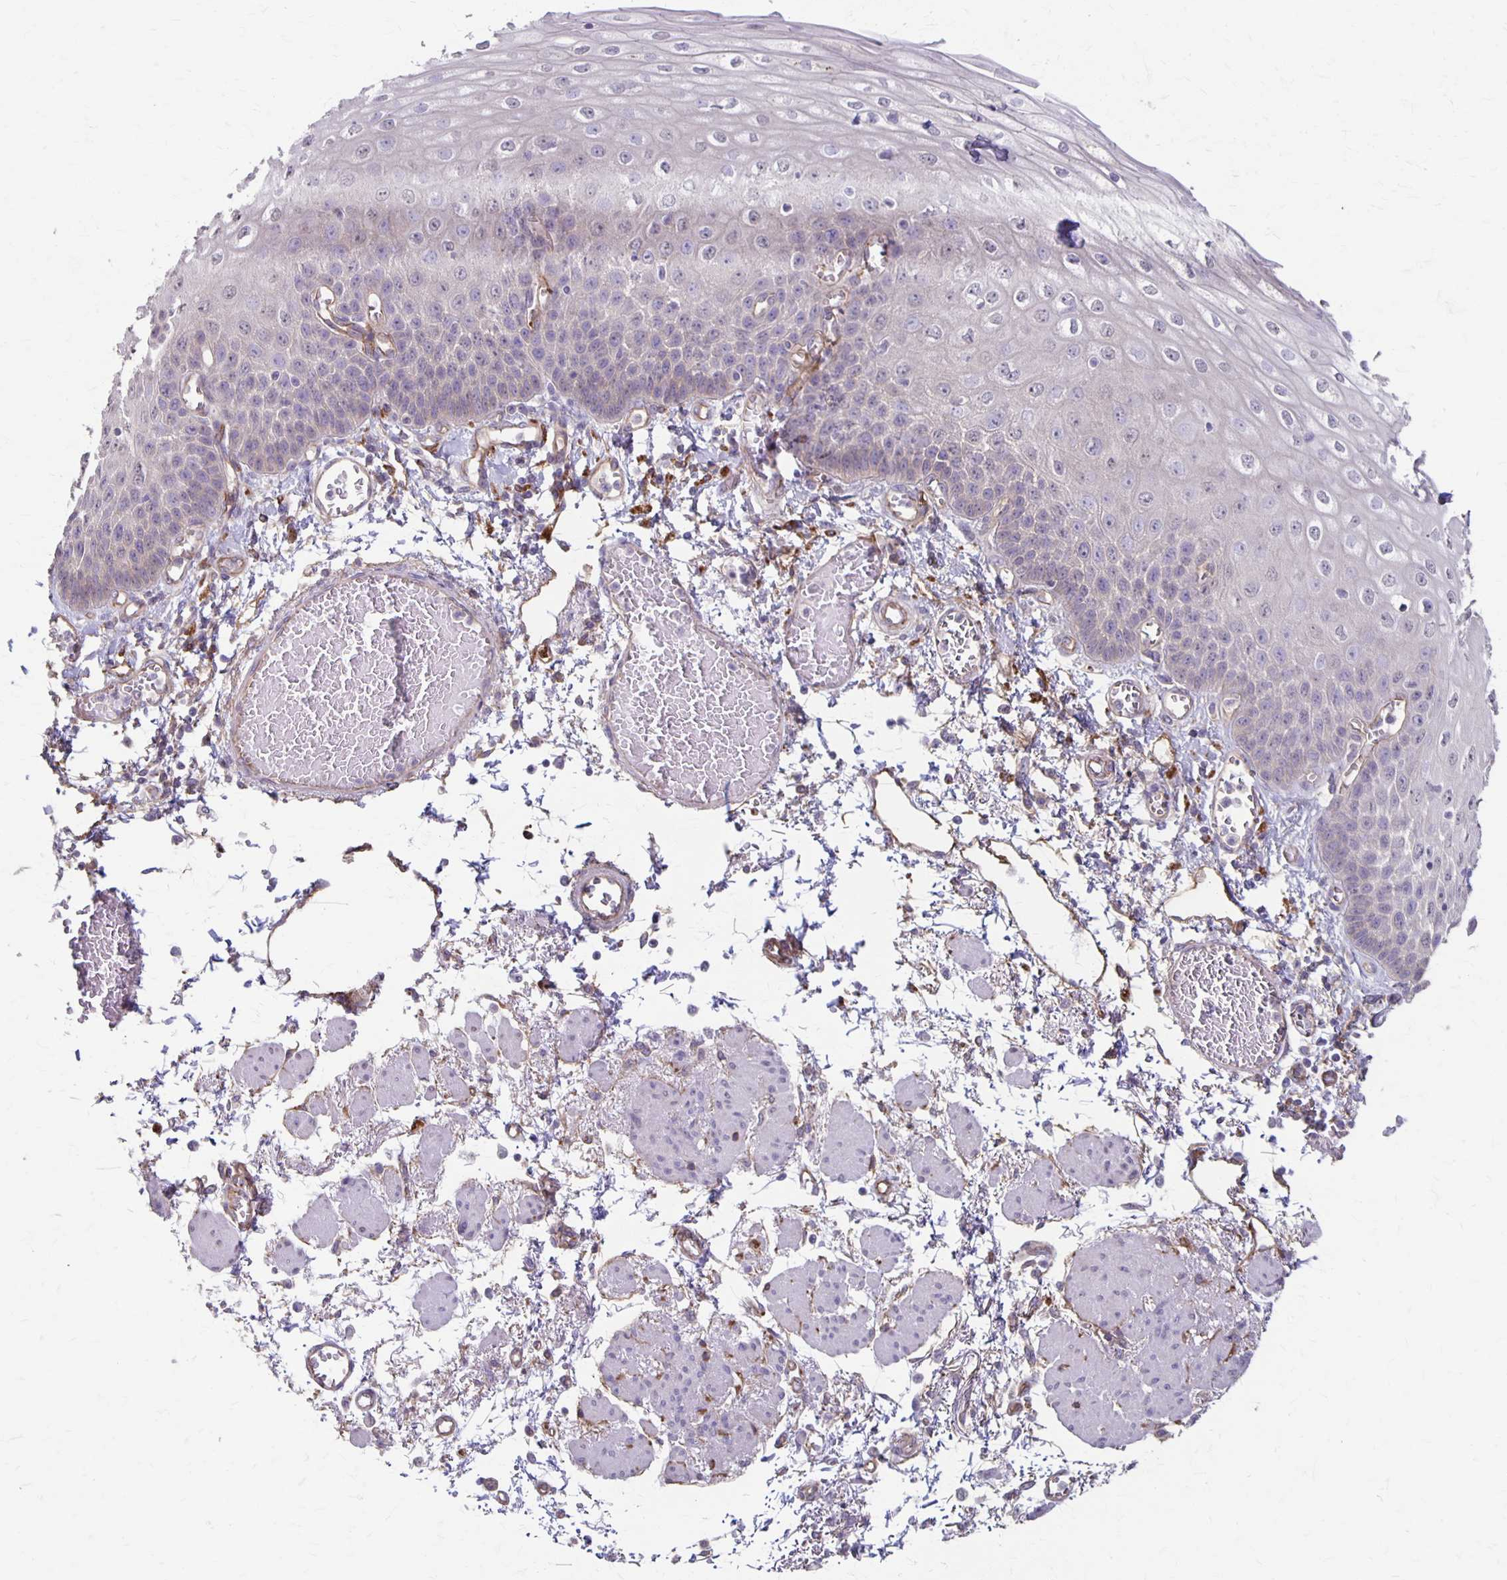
{"staining": {"intensity": "negative", "quantity": "none", "location": "none"}, "tissue": "esophagus", "cell_type": "Squamous epithelial cells", "image_type": "normal", "snomed": [{"axis": "morphology", "description": "Normal tissue, NOS"}, {"axis": "morphology", "description": "Adenocarcinoma, NOS"}, {"axis": "topography", "description": "Esophagus"}], "caption": "IHC of unremarkable esophagus shows no positivity in squamous epithelial cells.", "gene": "PPP1R3E", "patient": {"sex": "male", "age": 81}}